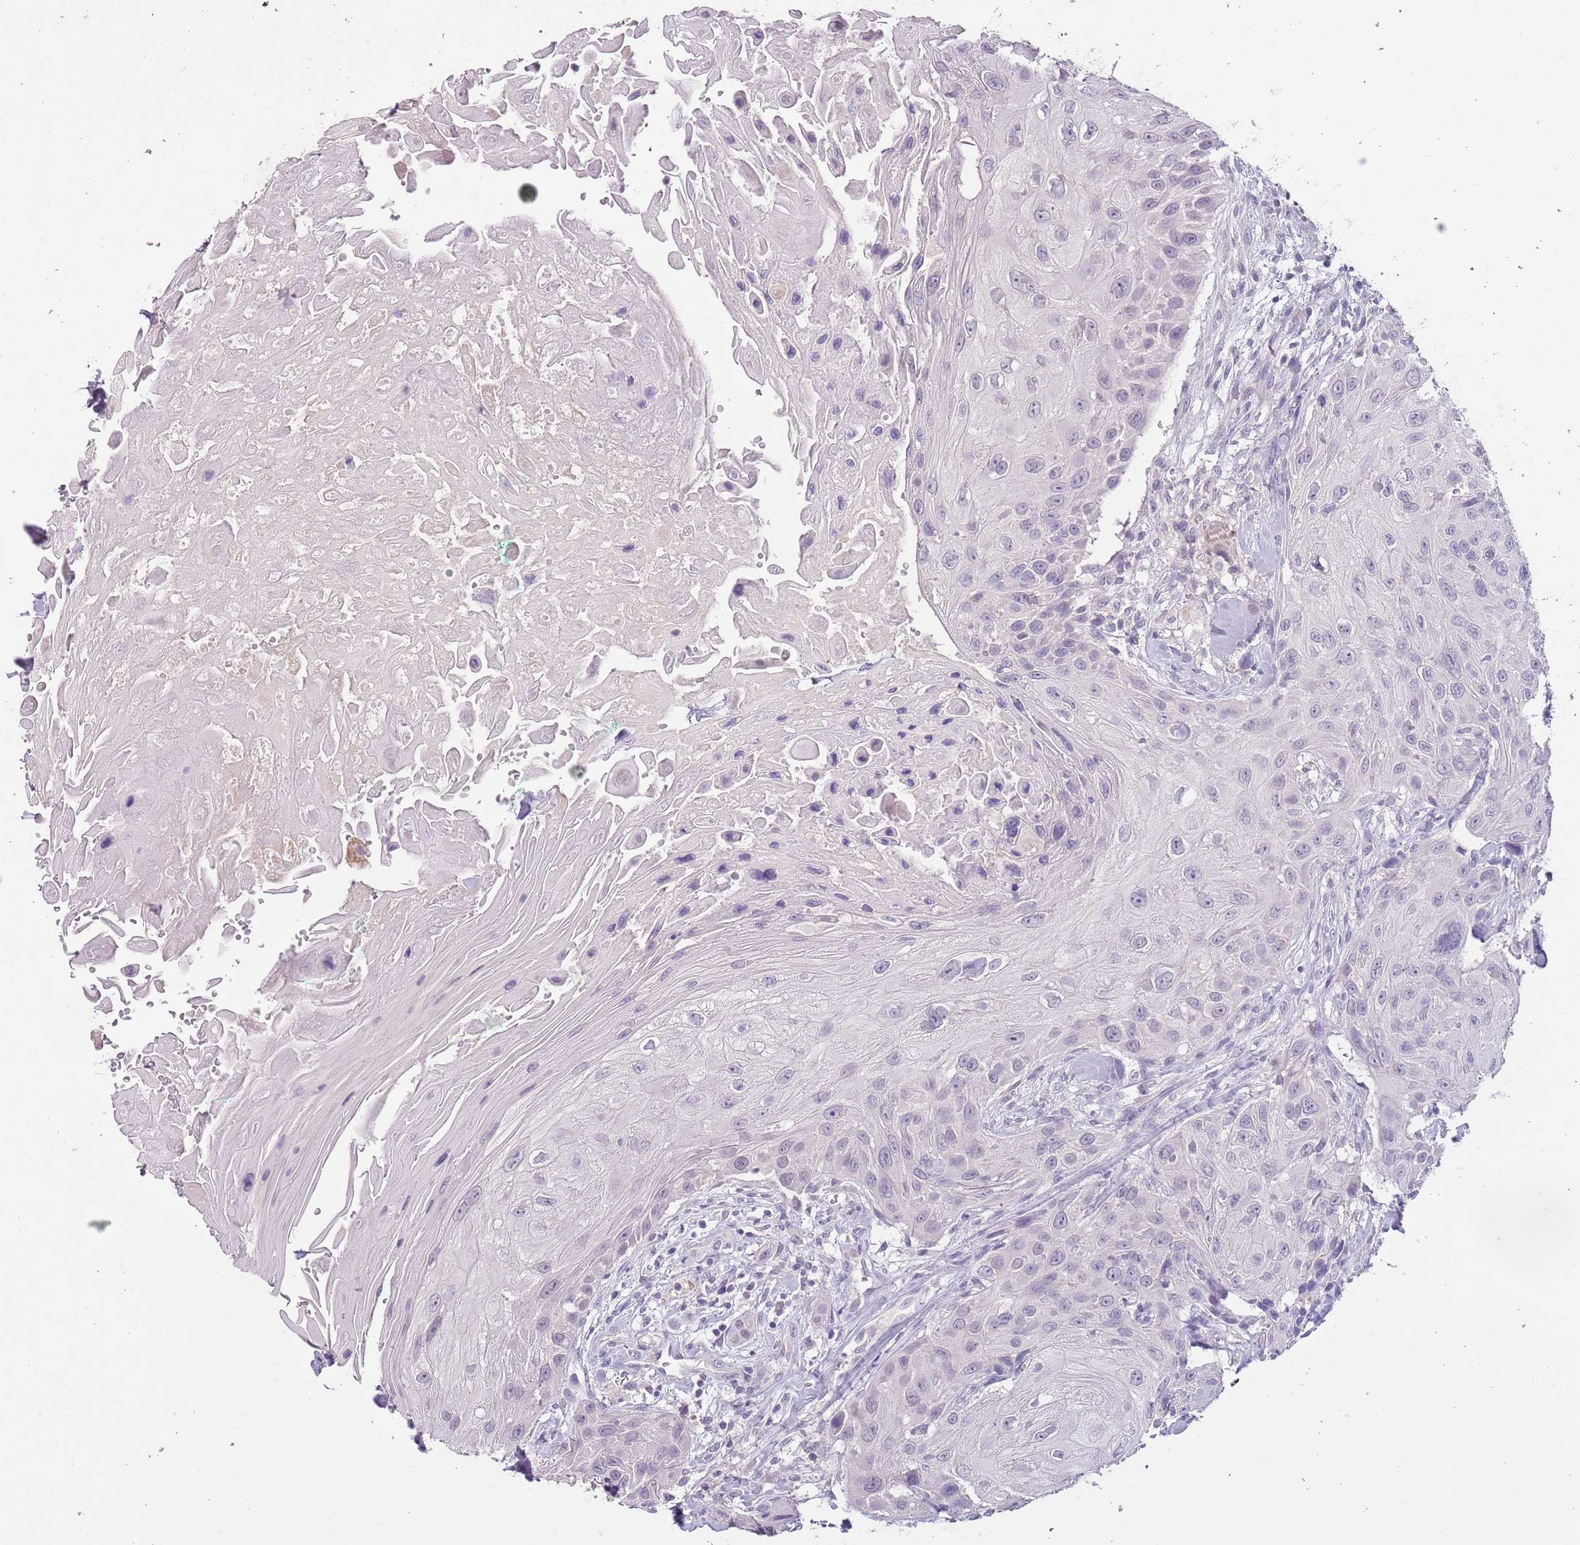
{"staining": {"intensity": "negative", "quantity": "none", "location": "none"}, "tissue": "head and neck cancer", "cell_type": "Tumor cells", "image_type": "cancer", "snomed": [{"axis": "morphology", "description": "Squamous cell carcinoma, NOS"}, {"axis": "topography", "description": "Head-Neck"}], "caption": "A micrograph of human head and neck cancer (squamous cell carcinoma) is negative for staining in tumor cells.", "gene": "SLC35E3", "patient": {"sex": "male", "age": 81}}